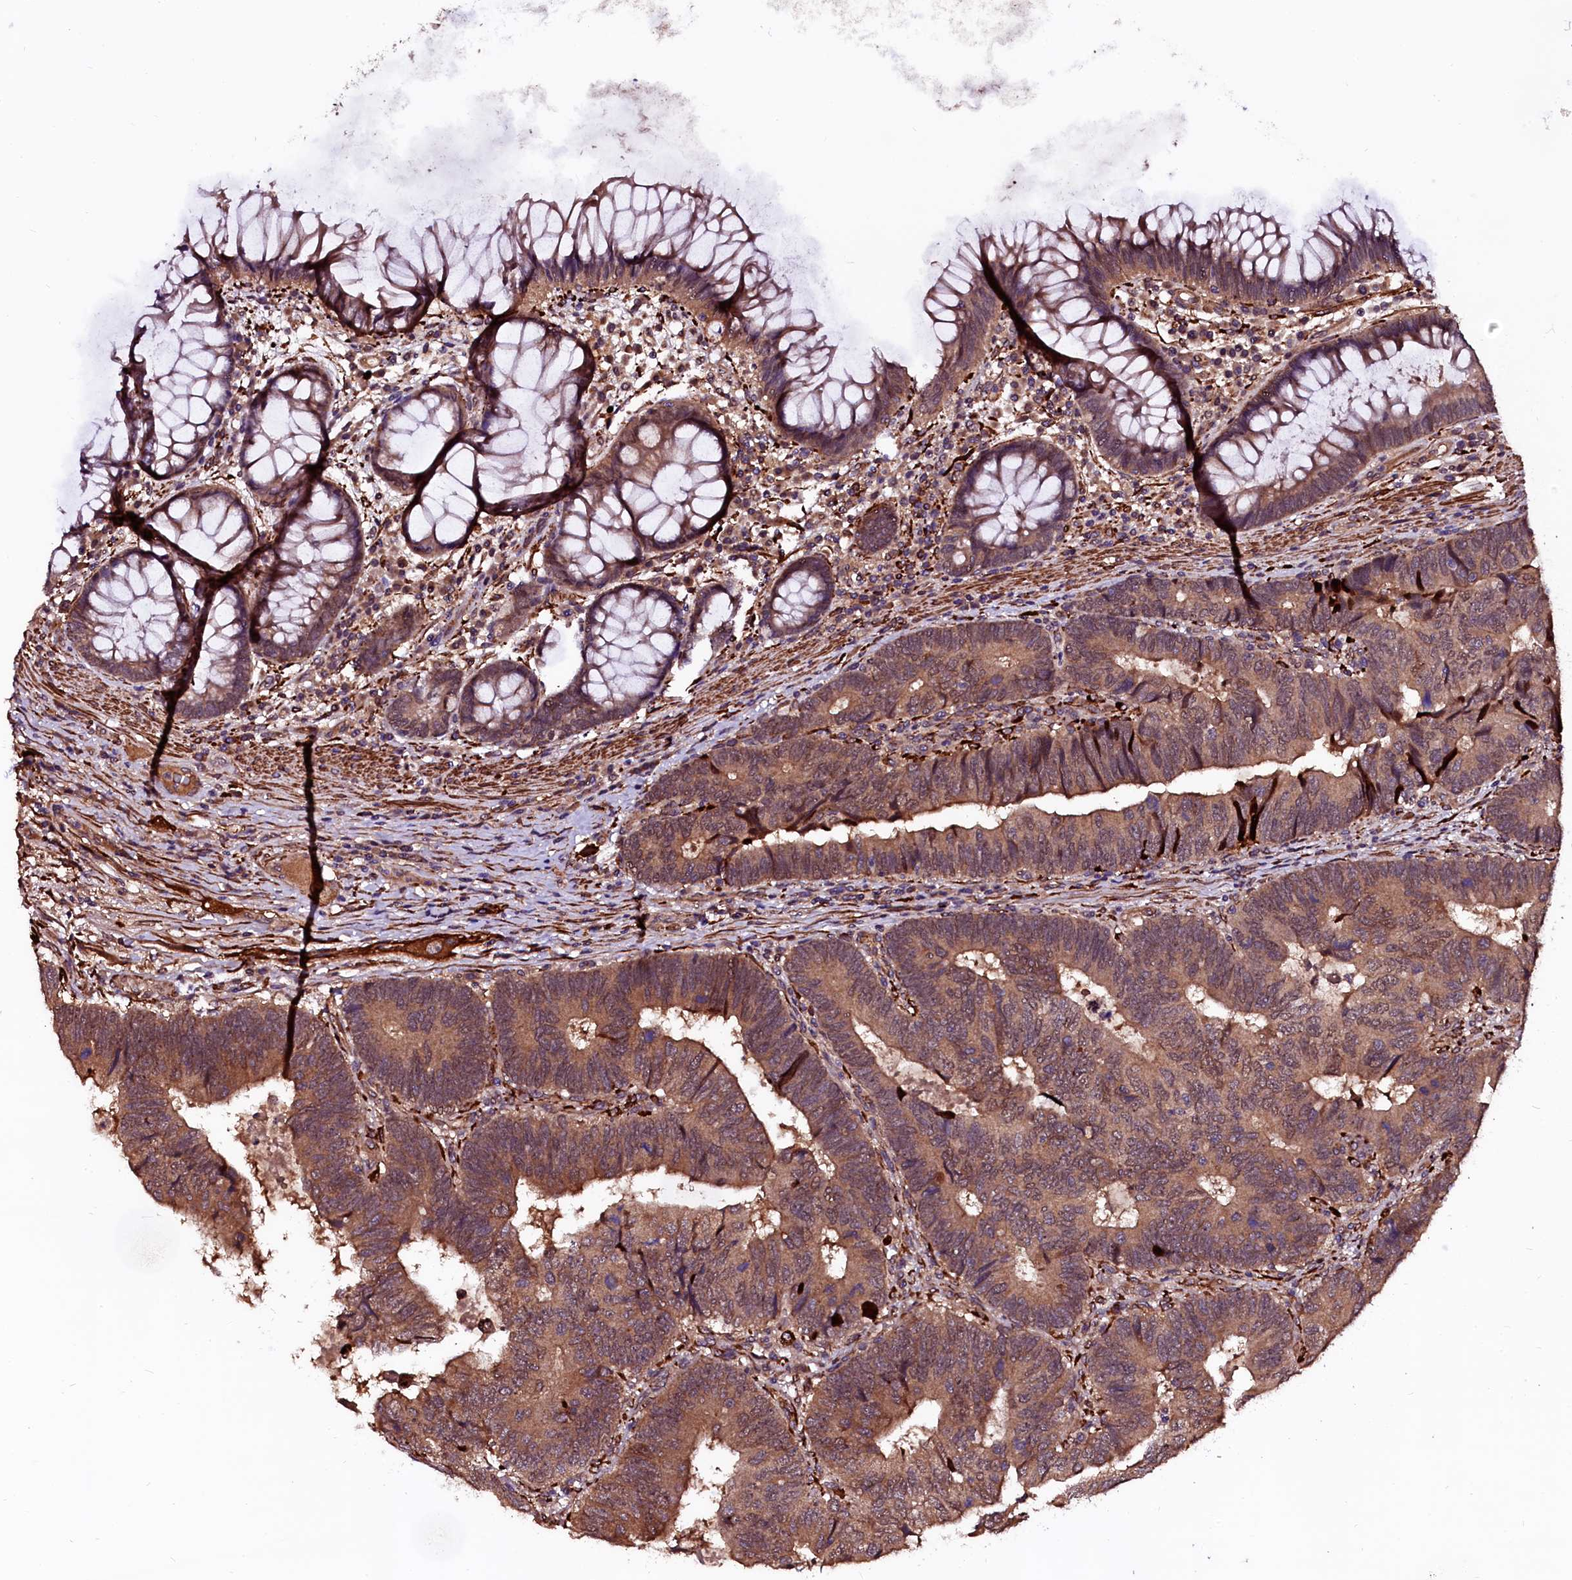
{"staining": {"intensity": "moderate", "quantity": ">75%", "location": "cytoplasmic/membranous"}, "tissue": "colorectal cancer", "cell_type": "Tumor cells", "image_type": "cancer", "snomed": [{"axis": "morphology", "description": "Adenocarcinoma, NOS"}, {"axis": "topography", "description": "Colon"}], "caption": "DAB (3,3'-diaminobenzidine) immunohistochemical staining of colorectal cancer demonstrates moderate cytoplasmic/membranous protein expression in about >75% of tumor cells.", "gene": "N4BP1", "patient": {"sex": "female", "age": 67}}